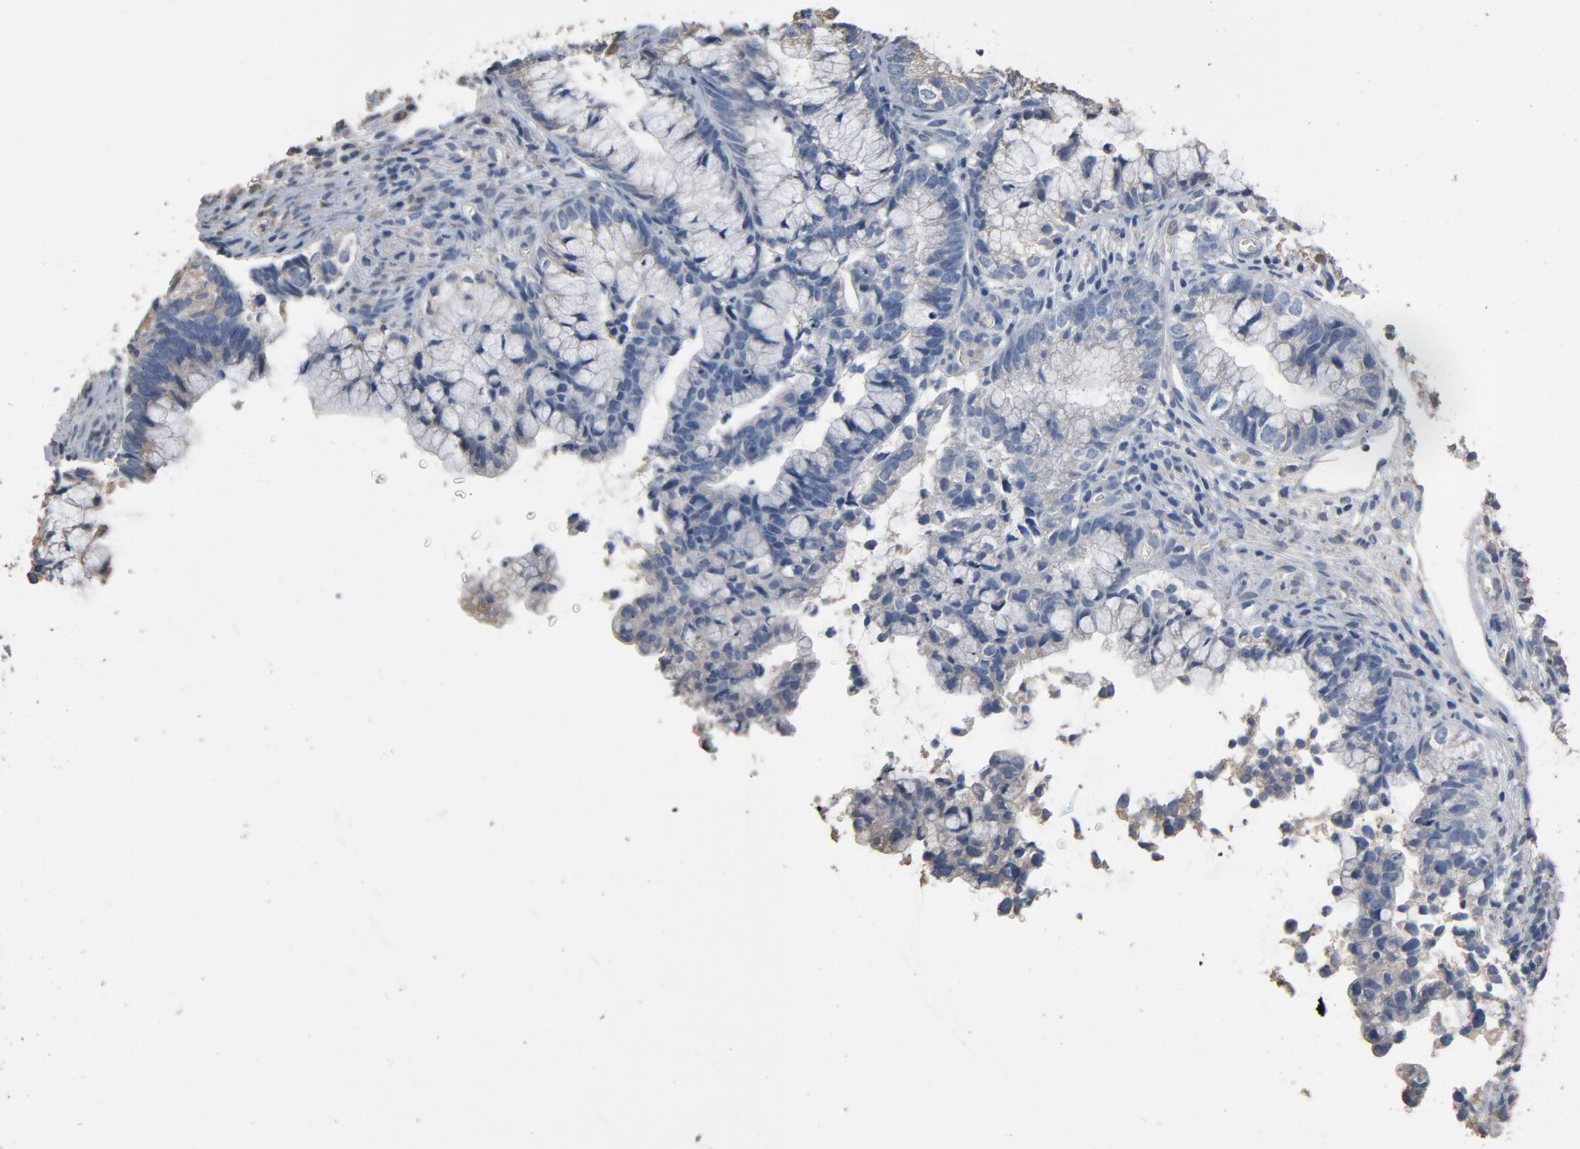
{"staining": {"intensity": "weak", "quantity": "<25%", "location": "cytoplasmic/membranous"}, "tissue": "cervical cancer", "cell_type": "Tumor cells", "image_type": "cancer", "snomed": [{"axis": "morphology", "description": "Adenocarcinoma, NOS"}, {"axis": "topography", "description": "Cervix"}], "caption": "This histopathology image is of cervical cancer stained with immunohistochemistry to label a protein in brown with the nuclei are counter-stained blue. There is no expression in tumor cells.", "gene": "SOX6", "patient": {"sex": "female", "age": 44}}